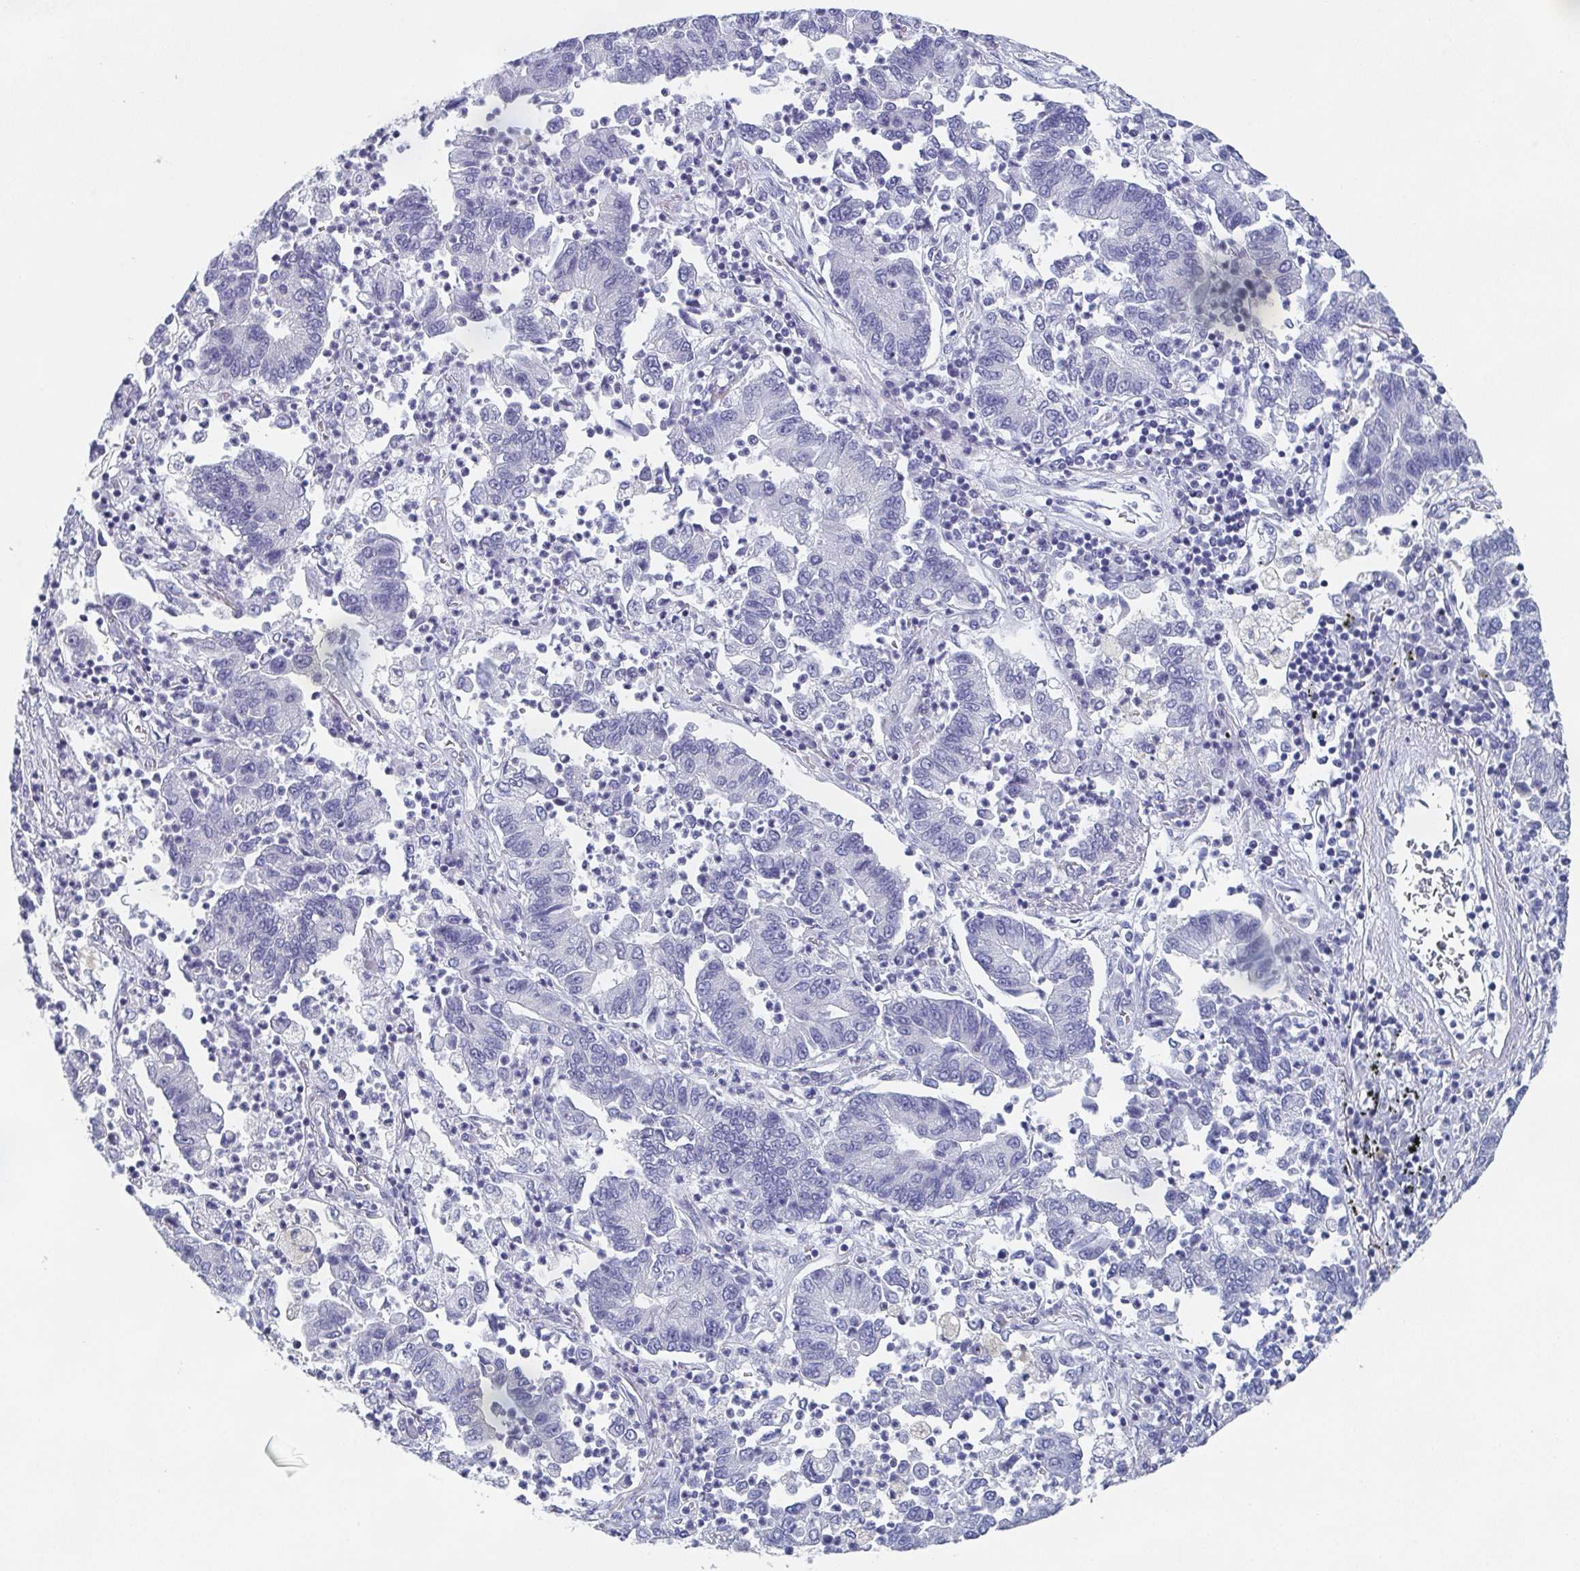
{"staining": {"intensity": "negative", "quantity": "none", "location": "none"}, "tissue": "lung cancer", "cell_type": "Tumor cells", "image_type": "cancer", "snomed": [{"axis": "morphology", "description": "Adenocarcinoma, NOS"}, {"axis": "topography", "description": "Lung"}], "caption": "This is a image of immunohistochemistry (IHC) staining of lung cancer, which shows no positivity in tumor cells.", "gene": "DYDC2", "patient": {"sex": "female", "age": 57}}